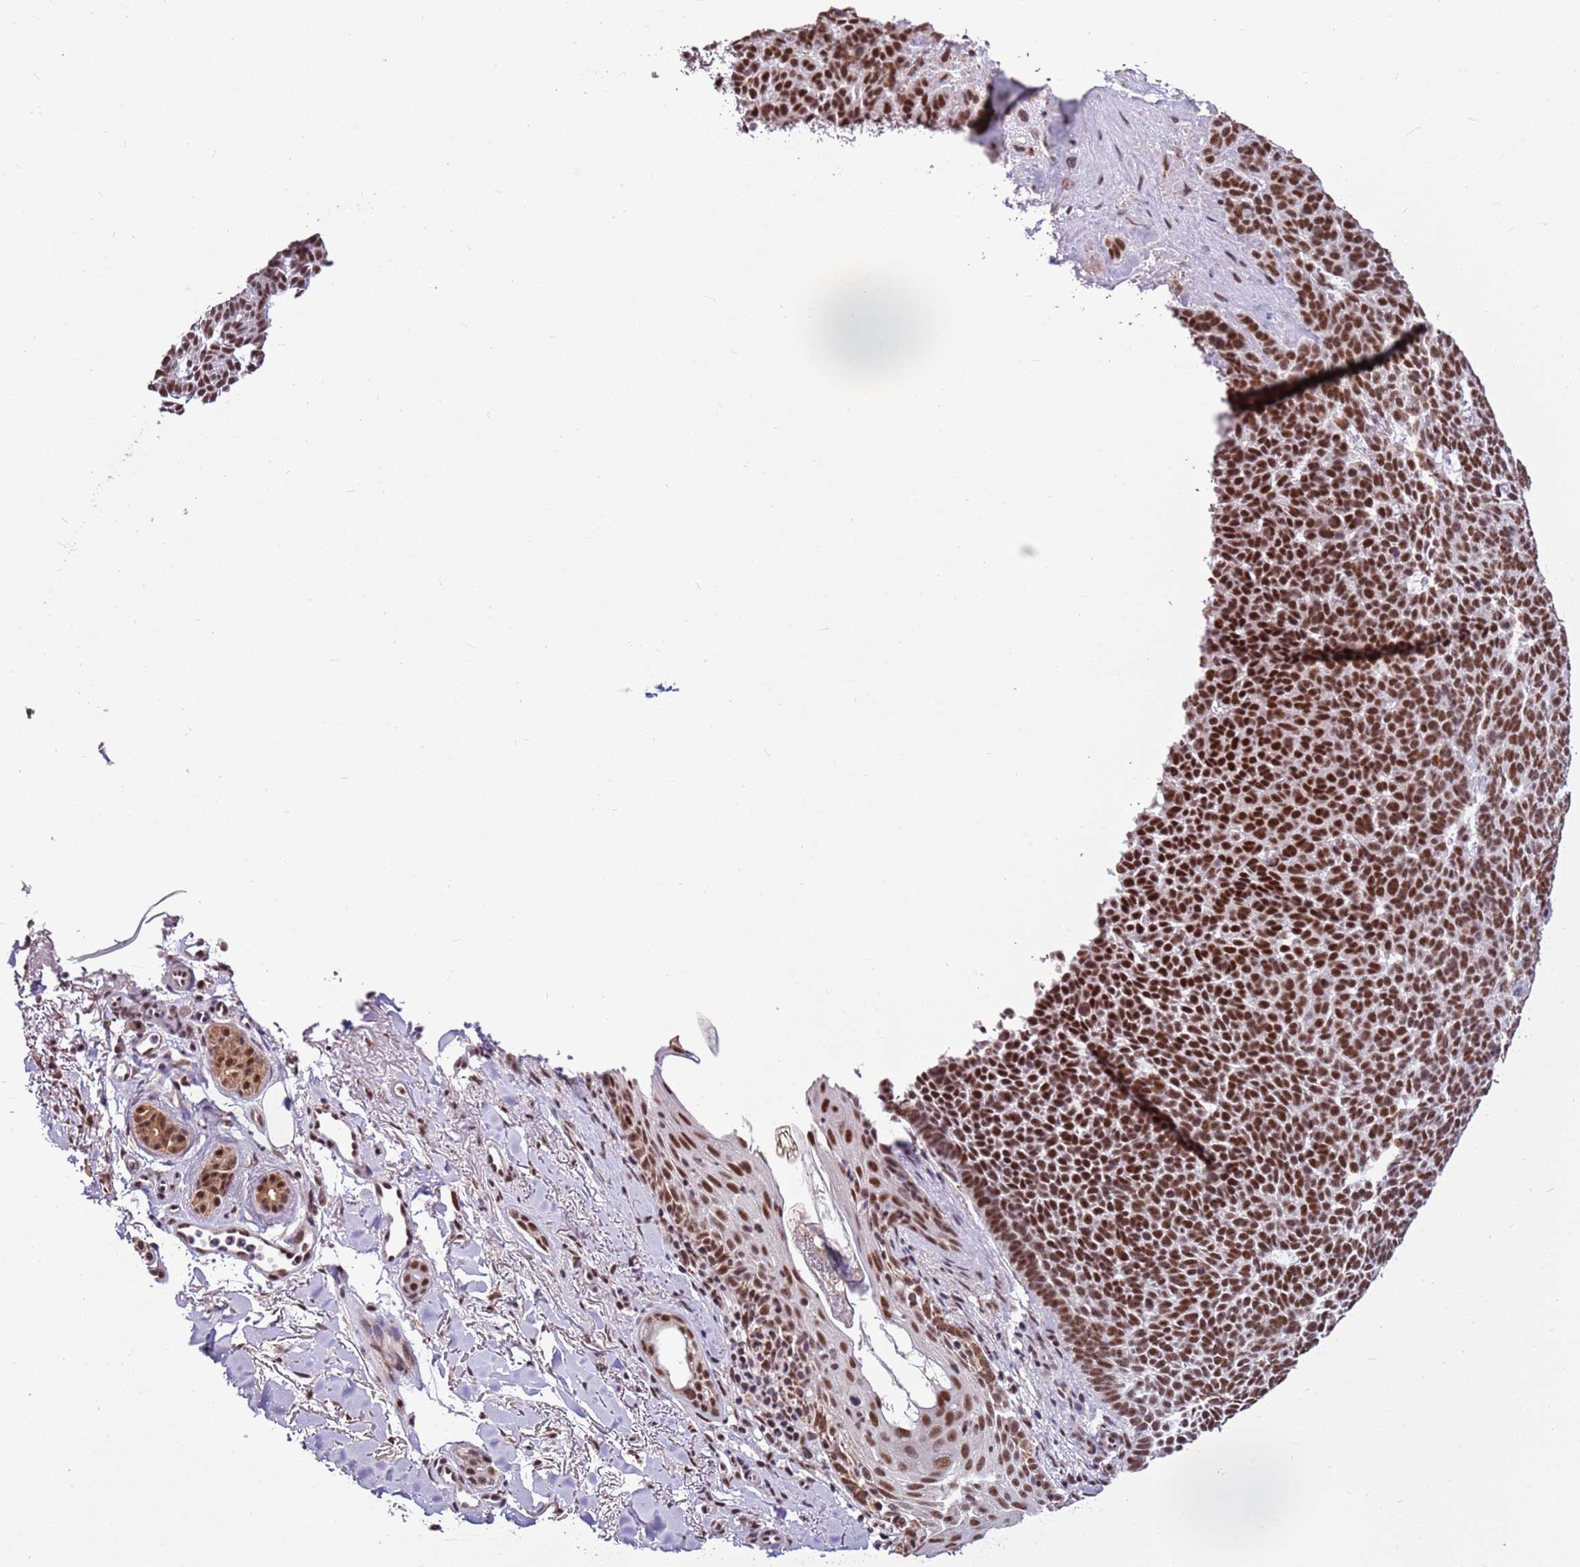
{"staining": {"intensity": "strong", "quantity": ">75%", "location": "nuclear"}, "tissue": "skin cancer", "cell_type": "Tumor cells", "image_type": "cancer", "snomed": [{"axis": "morphology", "description": "Basal cell carcinoma"}, {"axis": "topography", "description": "Skin"}], "caption": "This photomicrograph exhibits immunohistochemistry (IHC) staining of skin cancer (basal cell carcinoma), with high strong nuclear positivity in about >75% of tumor cells.", "gene": "AKAP8L", "patient": {"sex": "female", "age": 77}}